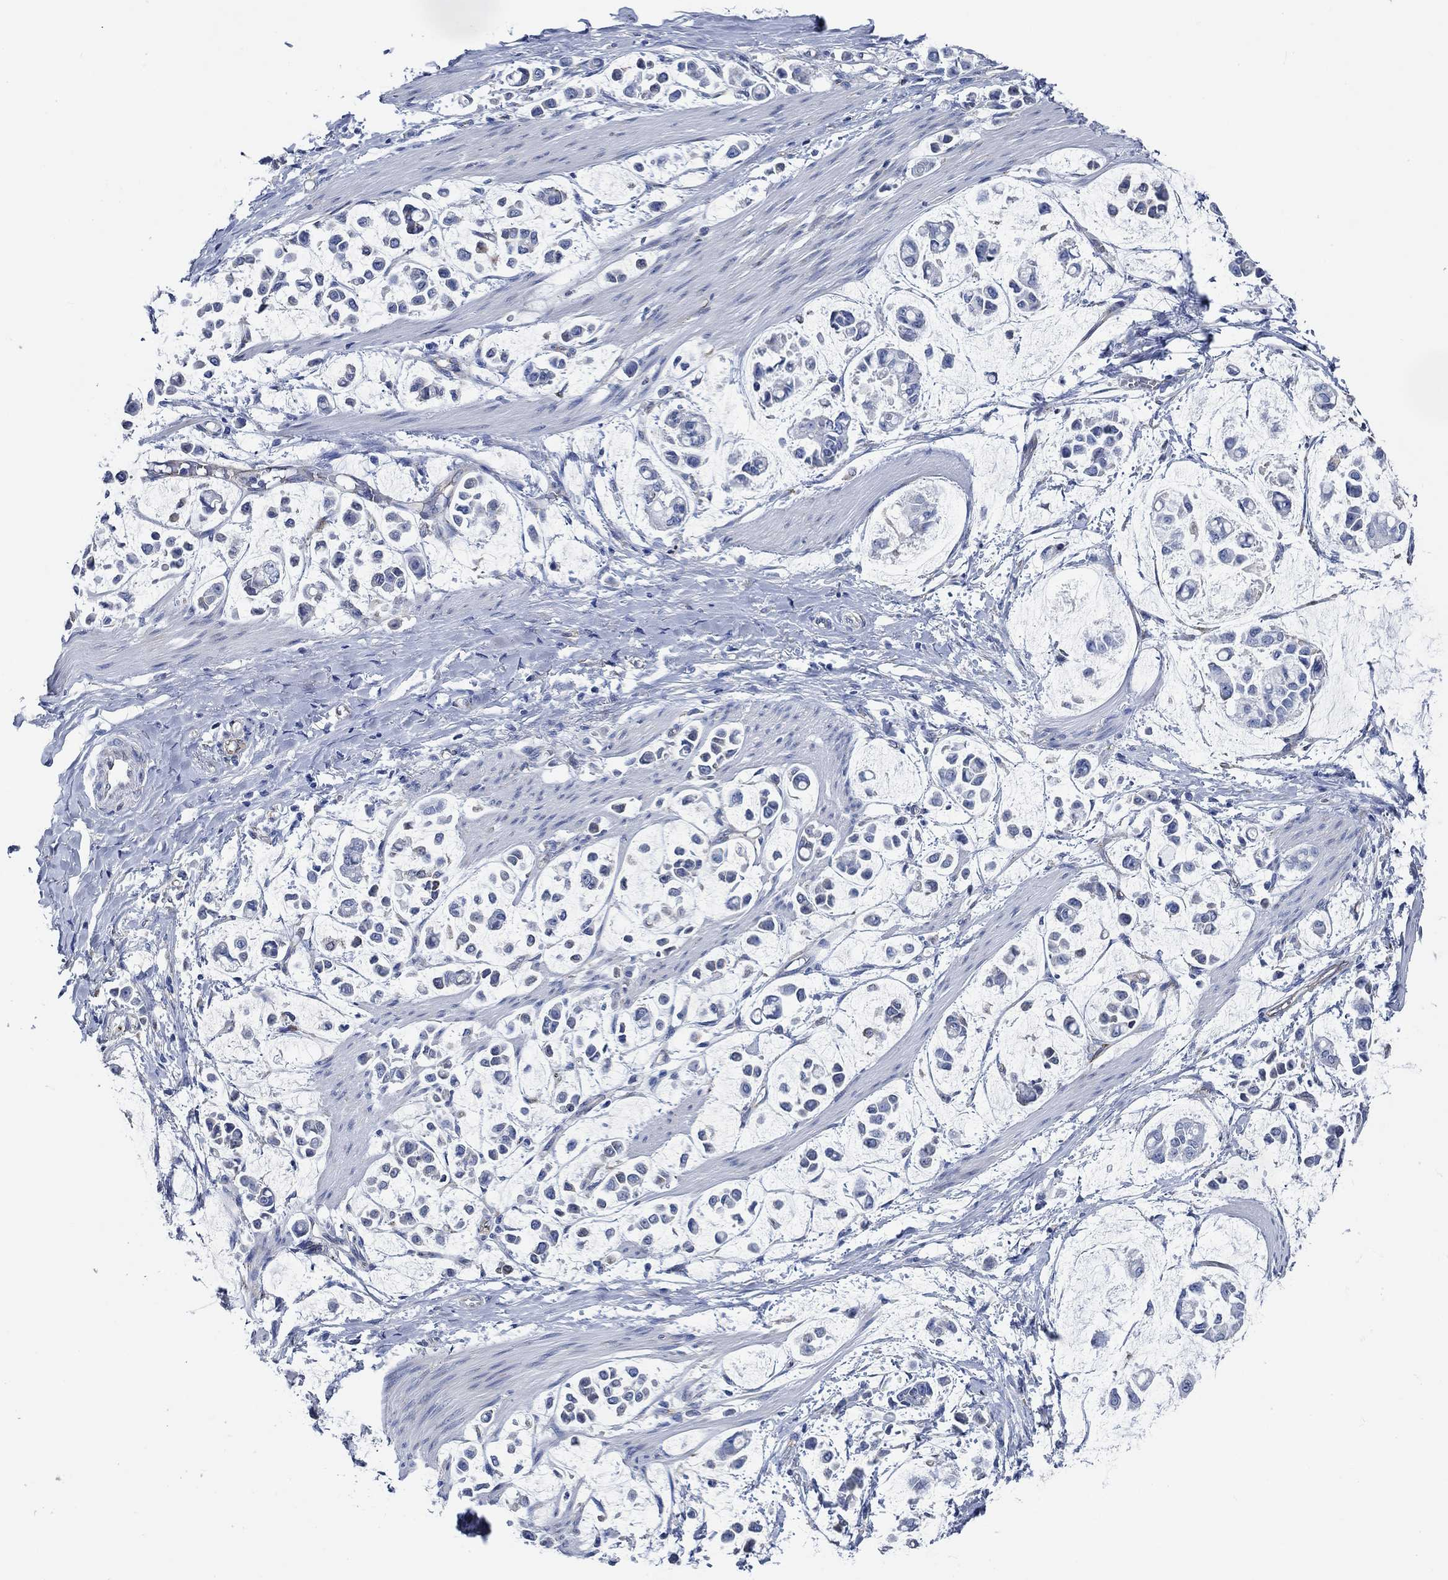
{"staining": {"intensity": "negative", "quantity": "none", "location": "none"}, "tissue": "stomach cancer", "cell_type": "Tumor cells", "image_type": "cancer", "snomed": [{"axis": "morphology", "description": "Adenocarcinoma, NOS"}, {"axis": "topography", "description": "Stomach"}], "caption": "This photomicrograph is of stomach adenocarcinoma stained with IHC to label a protein in brown with the nuclei are counter-stained blue. There is no staining in tumor cells. (DAB IHC visualized using brightfield microscopy, high magnification).", "gene": "HECW2", "patient": {"sex": "male", "age": 82}}